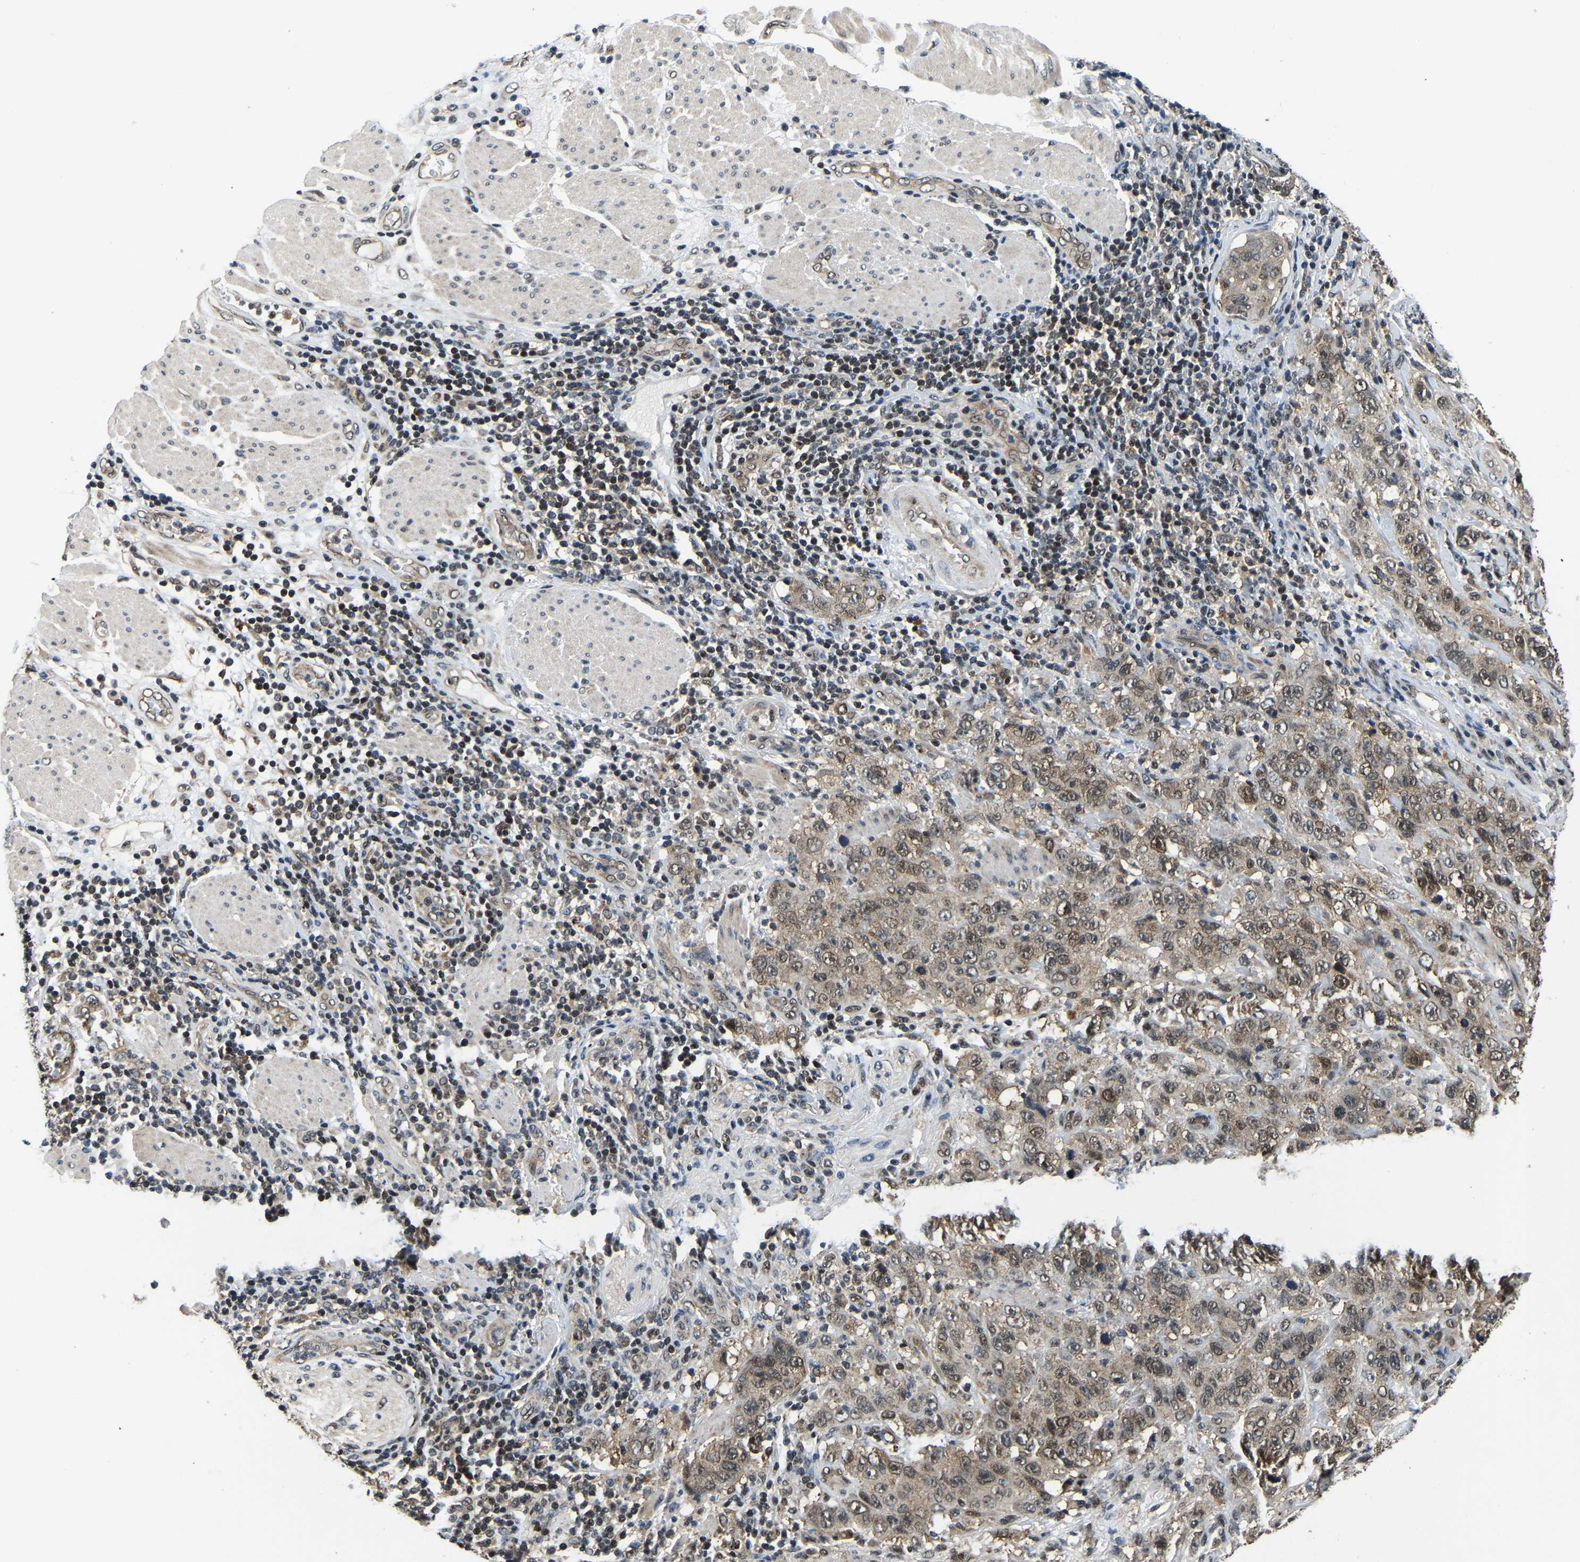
{"staining": {"intensity": "weak", "quantity": ">75%", "location": "cytoplasmic/membranous,nuclear"}, "tissue": "stomach cancer", "cell_type": "Tumor cells", "image_type": "cancer", "snomed": [{"axis": "morphology", "description": "Adenocarcinoma, NOS"}, {"axis": "topography", "description": "Stomach"}], "caption": "A brown stain highlights weak cytoplasmic/membranous and nuclear expression of a protein in human stomach adenocarcinoma tumor cells.", "gene": "DFFA", "patient": {"sex": "male", "age": 48}}